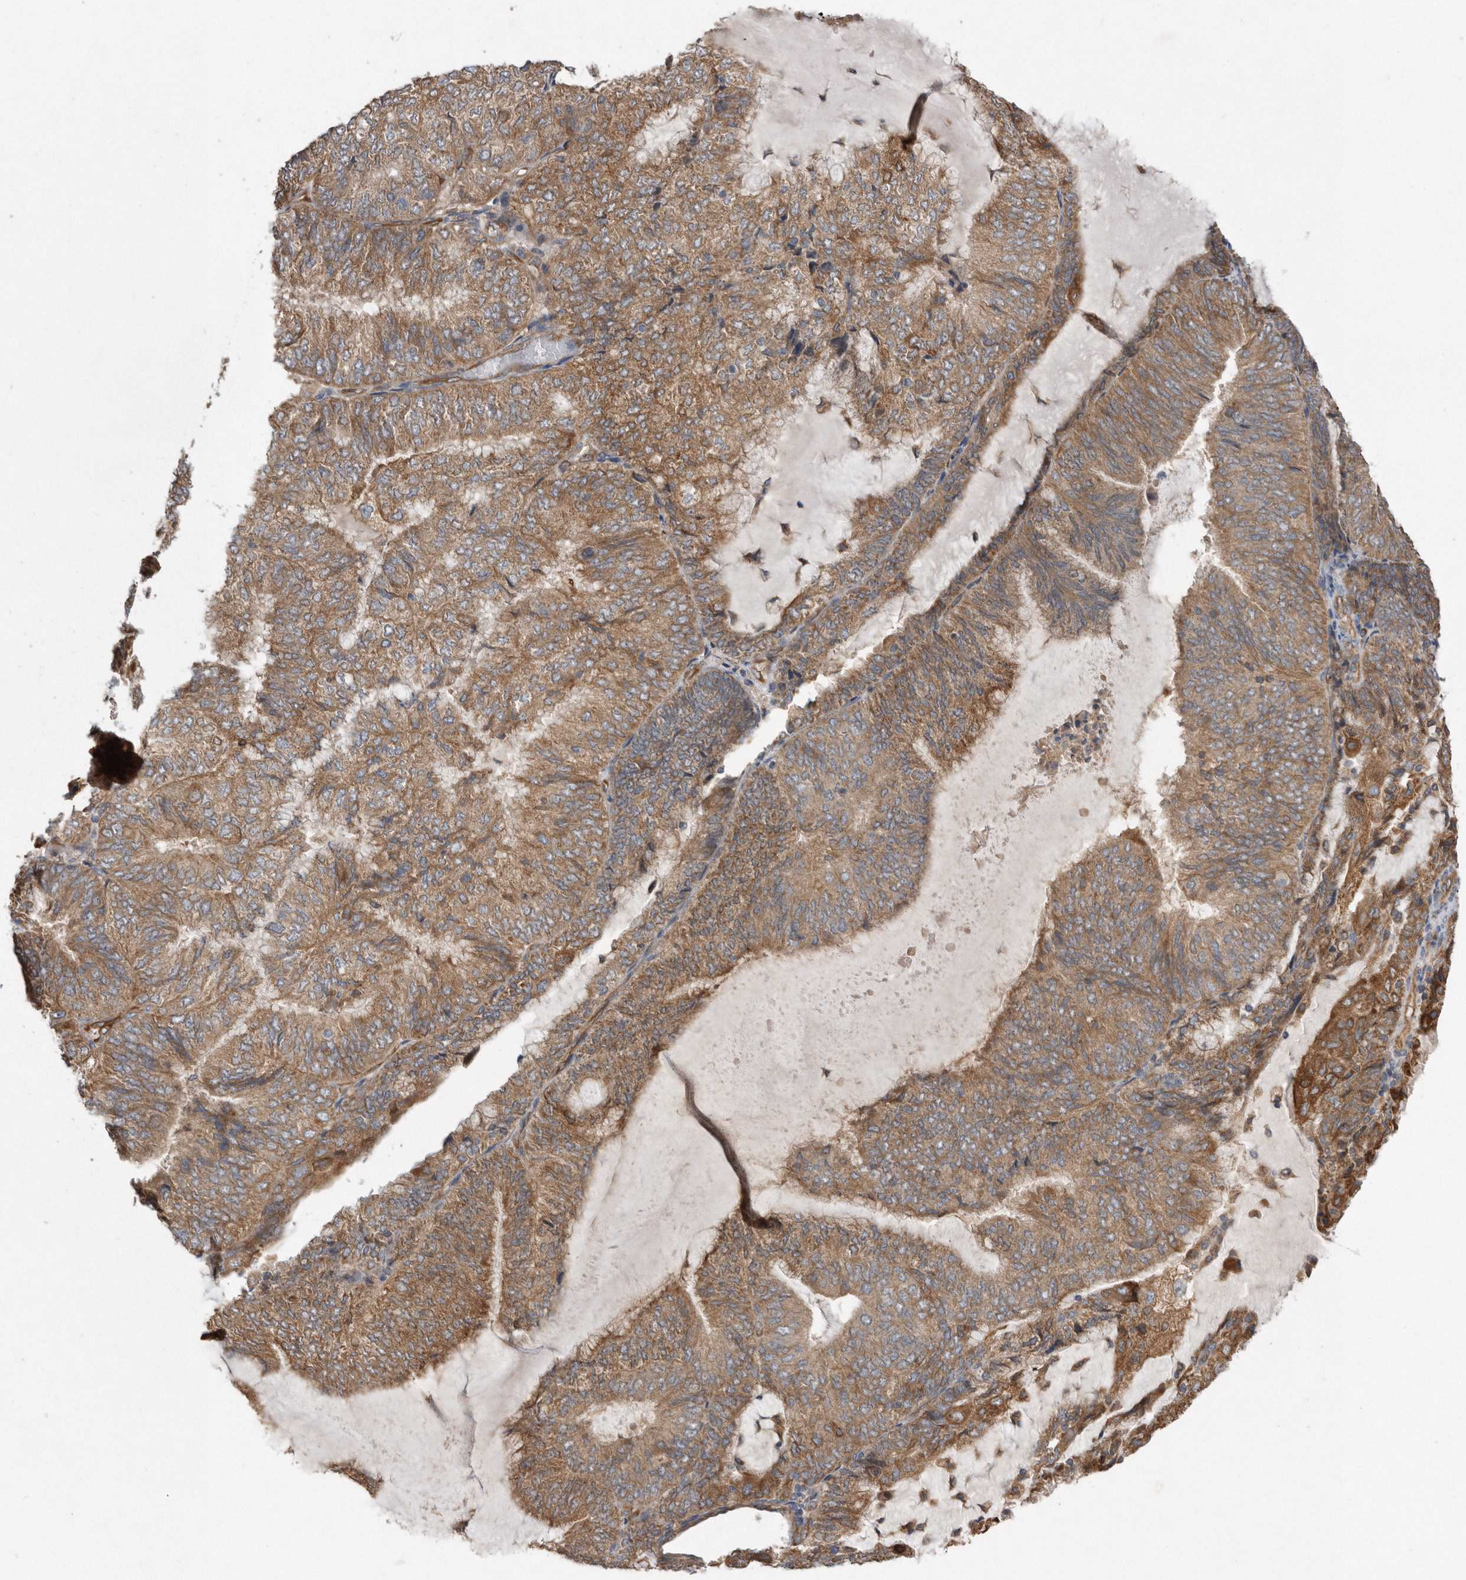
{"staining": {"intensity": "moderate", "quantity": ">75%", "location": "cytoplasmic/membranous"}, "tissue": "endometrial cancer", "cell_type": "Tumor cells", "image_type": "cancer", "snomed": [{"axis": "morphology", "description": "Adenocarcinoma, NOS"}, {"axis": "topography", "description": "Endometrium"}], "caption": "IHC of endometrial cancer (adenocarcinoma) shows medium levels of moderate cytoplasmic/membranous staining in approximately >75% of tumor cells. (DAB (3,3'-diaminobenzidine) IHC with brightfield microscopy, high magnification).", "gene": "PON2", "patient": {"sex": "female", "age": 81}}